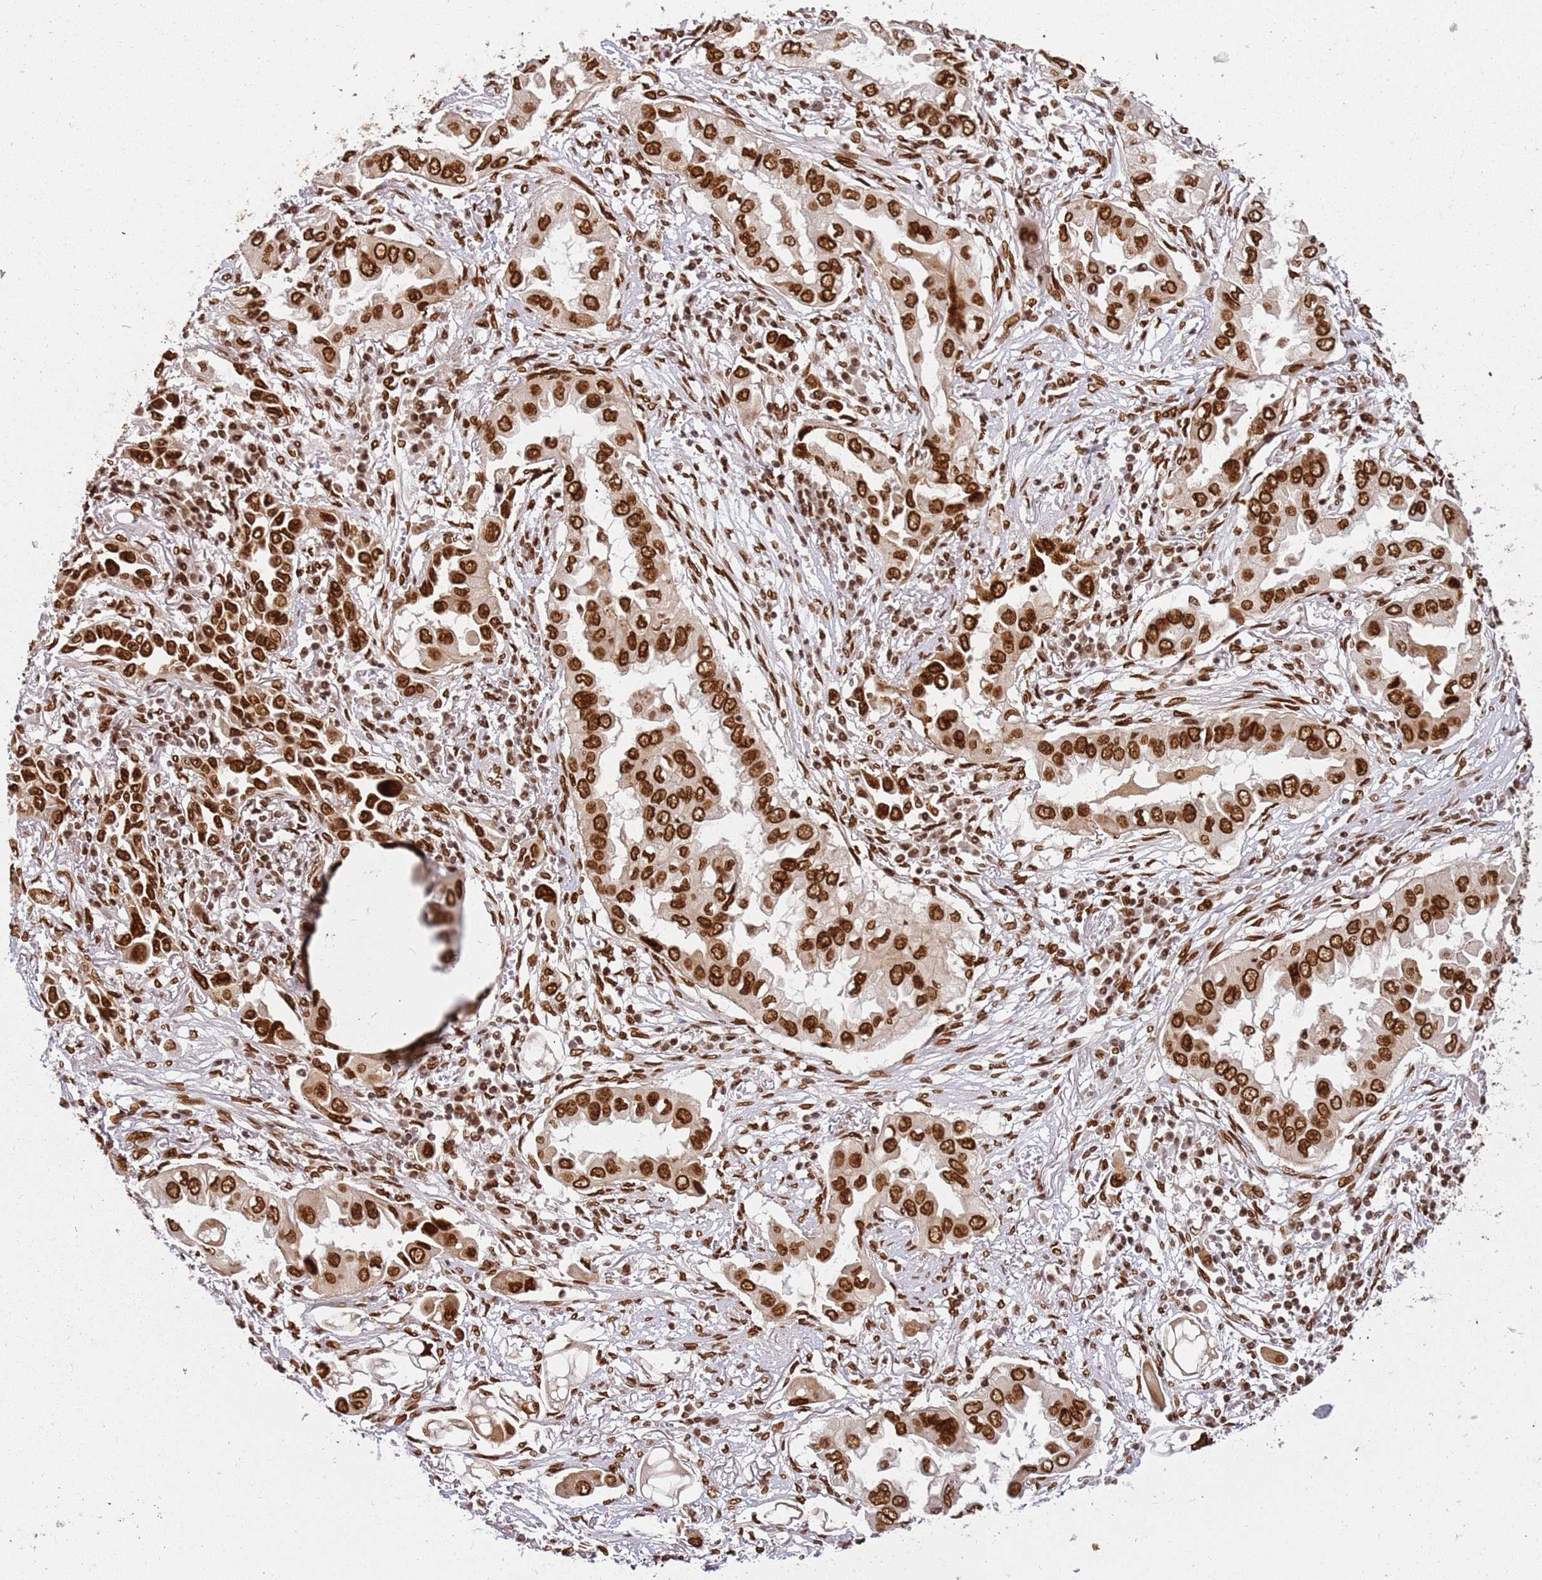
{"staining": {"intensity": "strong", "quantity": ">75%", "location": "nuclear"}, "tissue": "lung cancer", "cell_type": "Tumor cells", "image_type": "cancer", "snomed": [{"axis": "morphology", "description": "Adenocarcinoma, NOS"}, {"axis": "topography", "description": "Lung"}], "caption": "Lung cancer stained with immunohistochemistry (IHC) demonstrates strong nuclear staining in approximately >75% of tumor cells. Nuclei are stained in blue.", "gene": "TENT4A", "patient": {"sex": "female", "age": 76}}